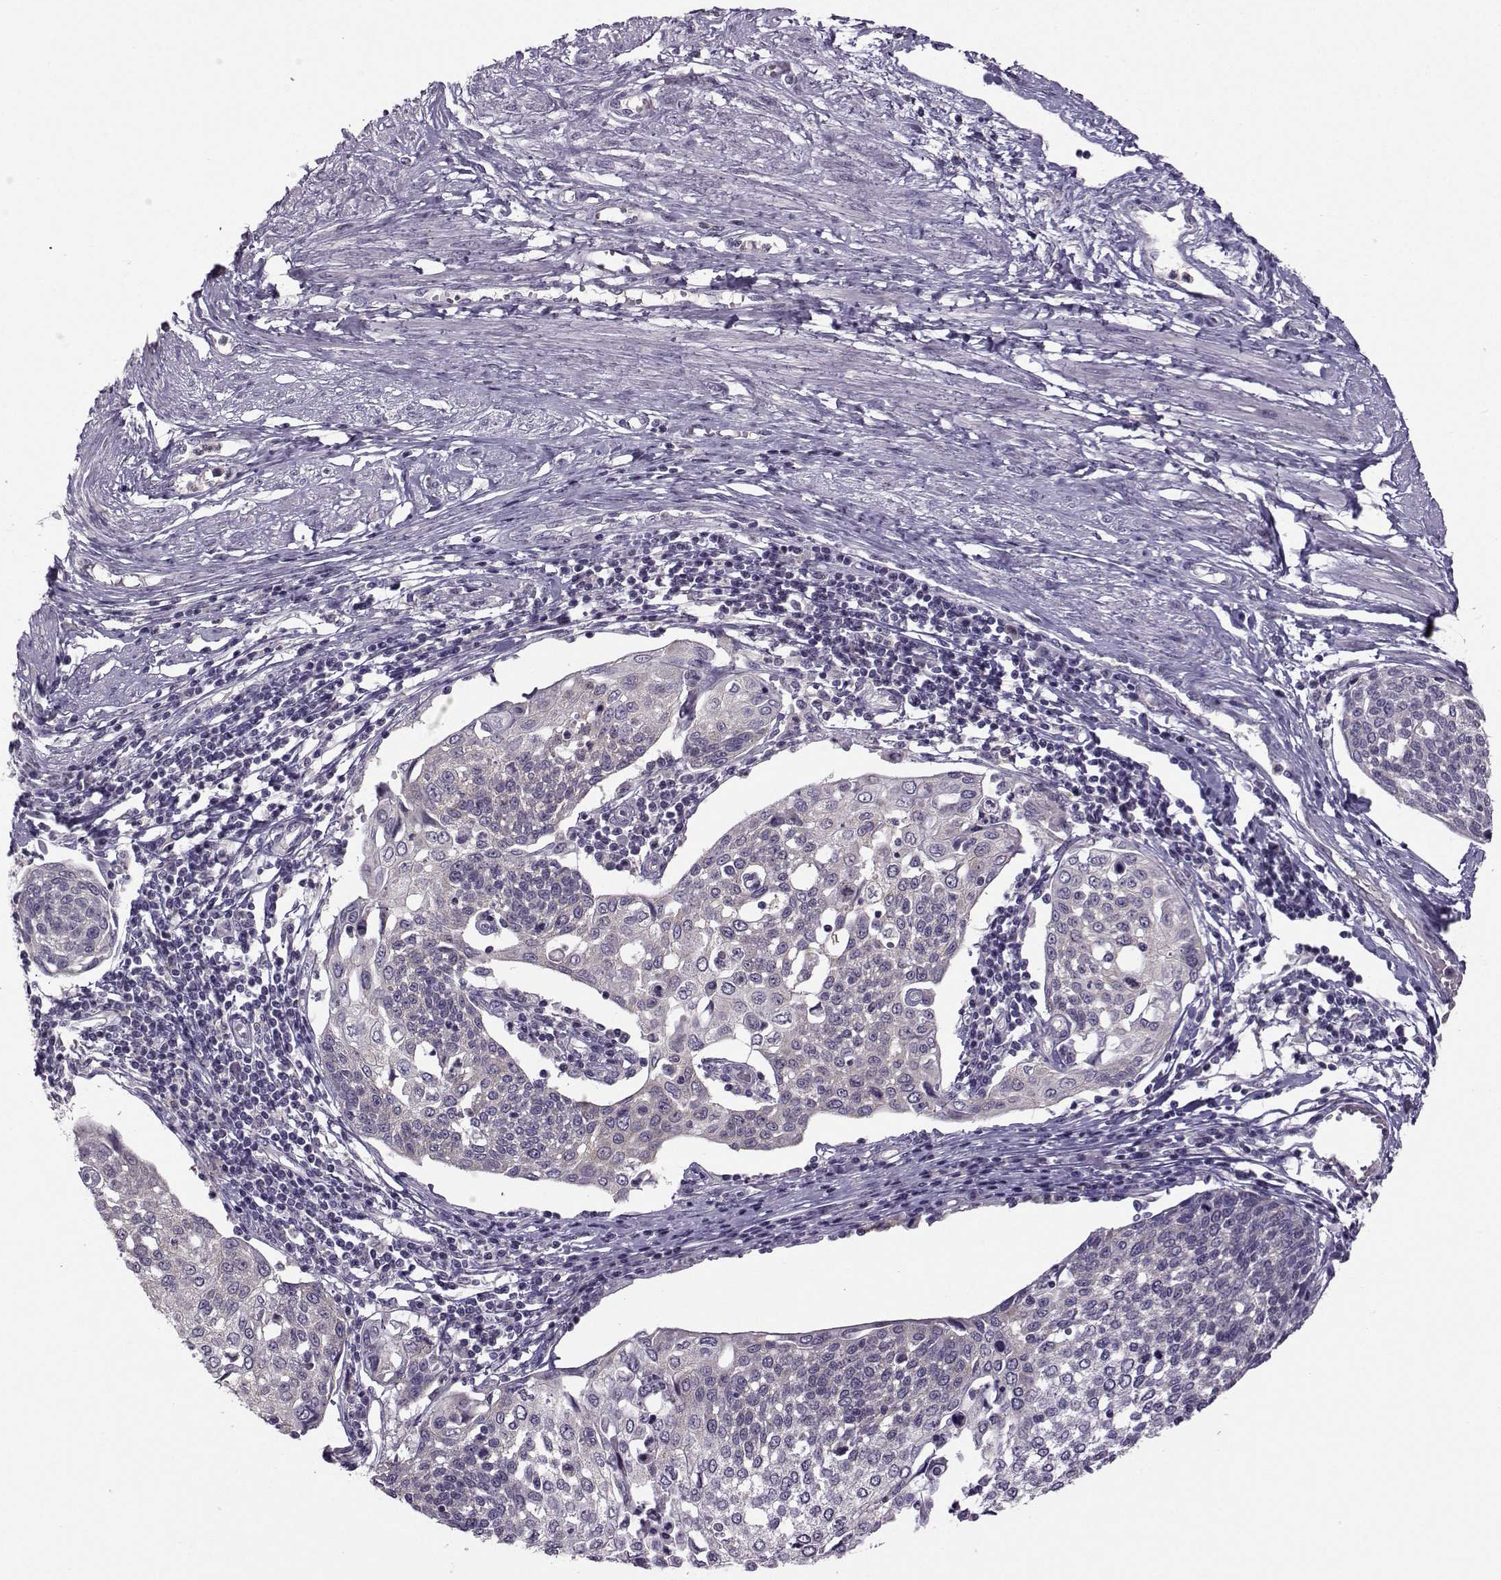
{"staining": {"intensity": "negative", "quantity": "none", "location": "none"}, "tissue": "cervical cancer", "cell_type": "Tumor cells", "image_type": "cancer", "snomed": [{"axis": "morphology", "description": "Squamous cell carcinoma, NOS"}, {"axis": "topography", "description": "Cervix"}], "caption": "A micrograph of cervical squamous cell carcinoma stained for a protein shows no brown staining in tumor cells.", "gene": "FCAMR", "patient": {"sex": "female", "age": 34}}